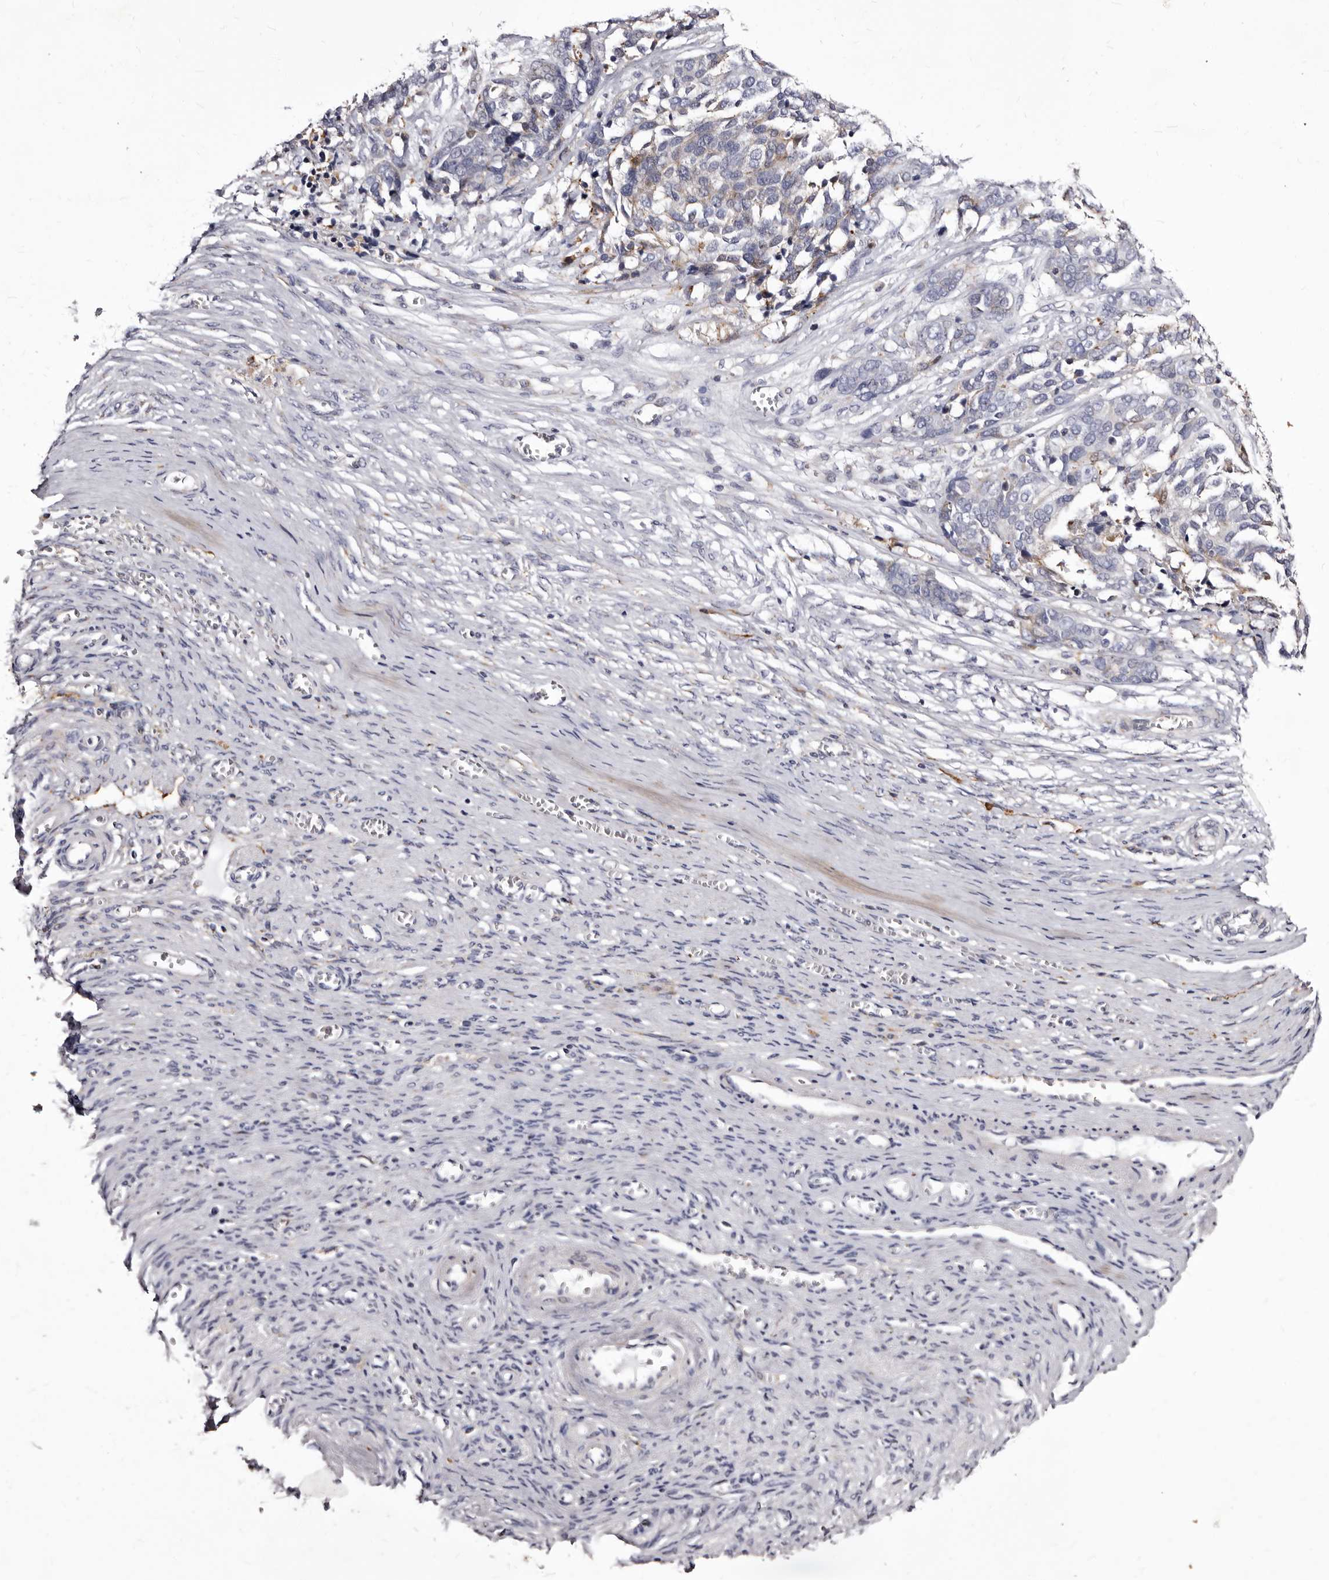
{"staining": {"intensity": "moderate", "quantity": "<25%", "location": "cytoplasmic/membranous"}, "tissue": "ovarian cancer", "cell_type": "Tumor cells", "image_type": "cancer", "snomed": [{"axis": "morphology", "description": "Cystadenocarcinoma, serous, NOS"}, {"axis": "topography", "description": "Ovary"}], "caption": "Immunohistochemical staining of human ovarian cancer (serous cystadenocarcinoma) displays low levels of moderate cytoplasmic/membranous protein positivity in approximately <25% of tumor cells.", "gene": "AUNIP", "patient": {"sex": "female", "age": 44}}